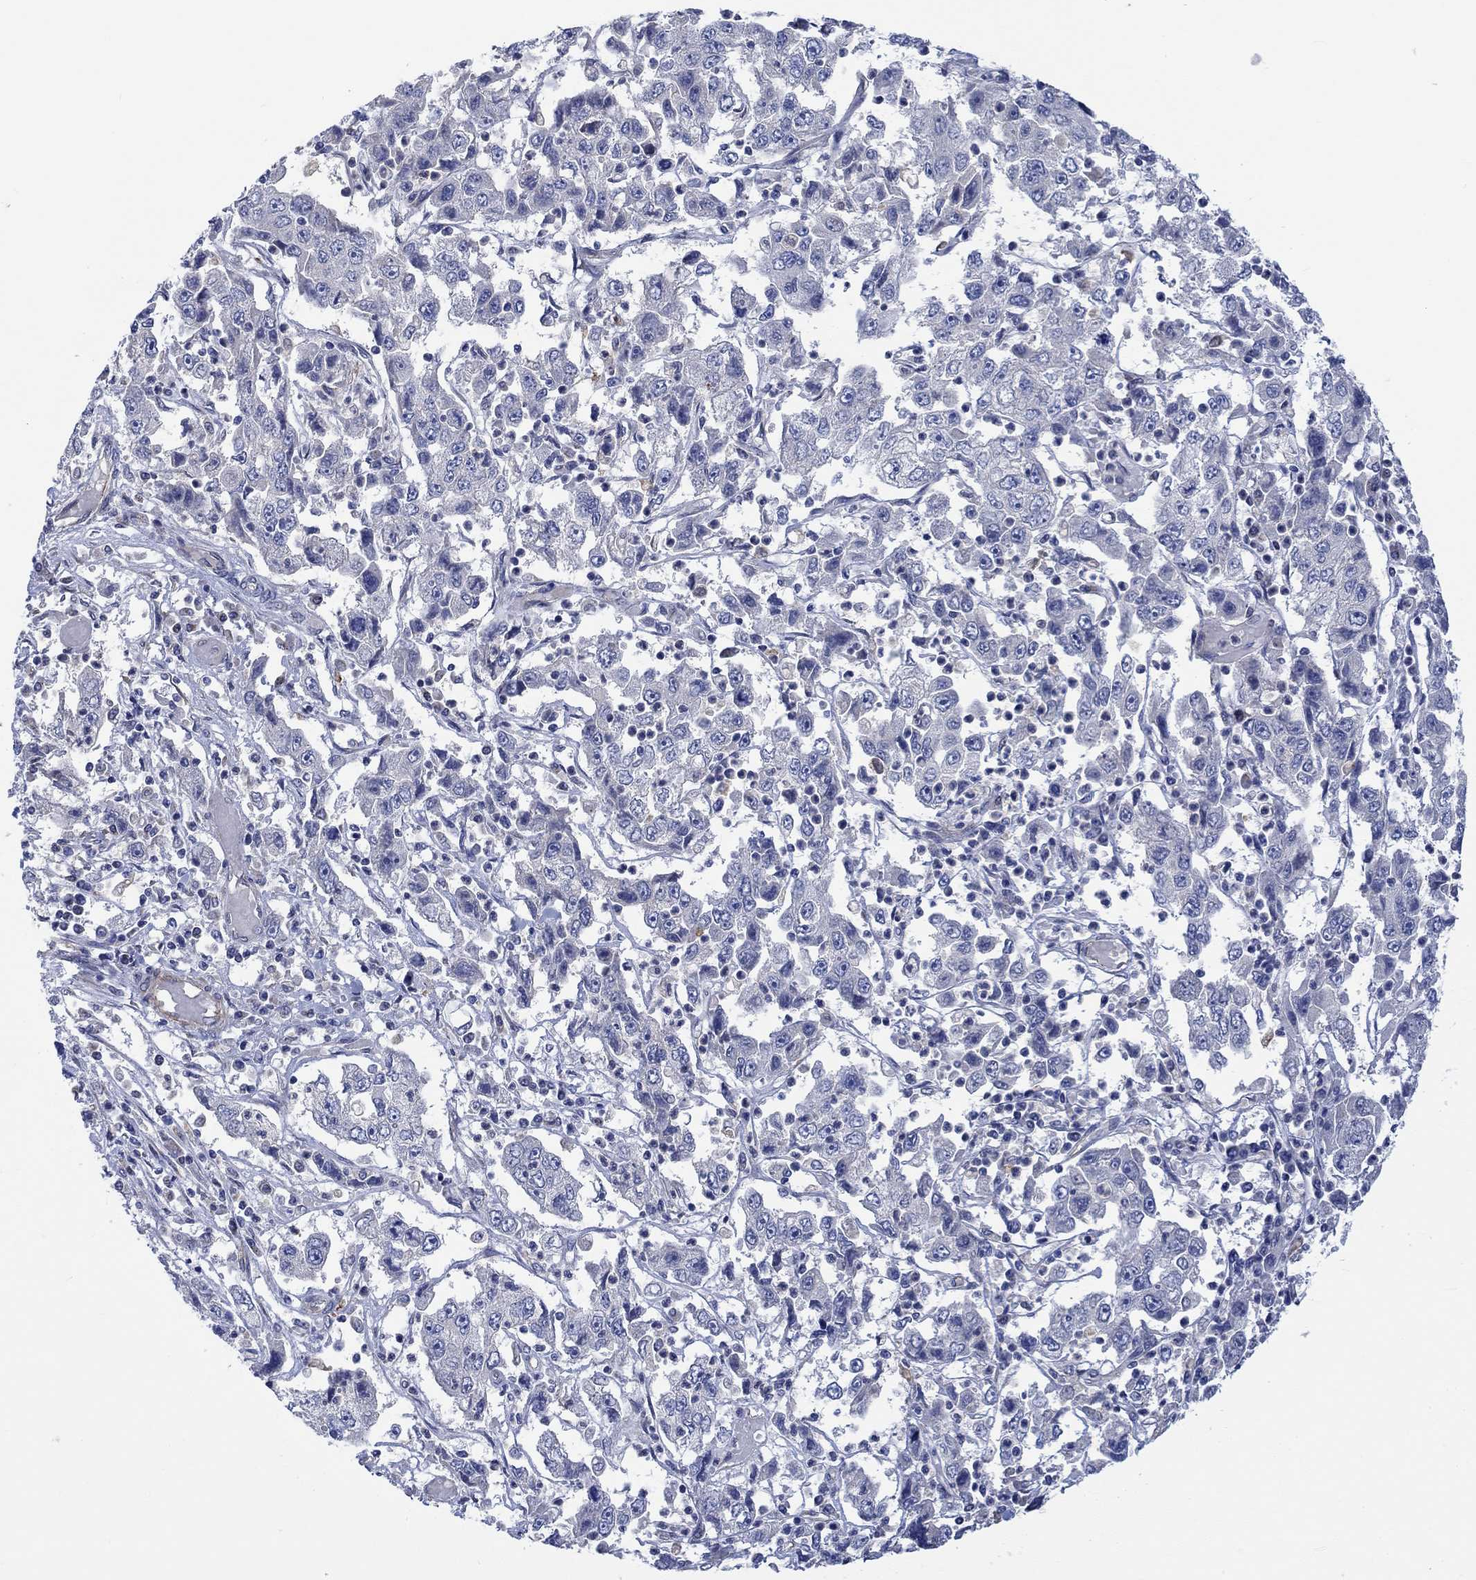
{"staining": {"intensity": "negative", "quantity": "none", "location": "none"}, "tissue": "cervical cancer", "cell_type": "Tumor cells", "image_type": "cancer", "snomed": [{"axis": "morphology", "description": "Squamous cell carcinoma, NOS"}, {"axis": "topography", "description": "Cervix"}], "caption": "This is an immunohistochemistry image of cervical cancer (squamous cell carcinoma). There is no positivity in tumor cells.", "gene": "CAMK1D", "patient": {"sex": "female", "age": 36}}